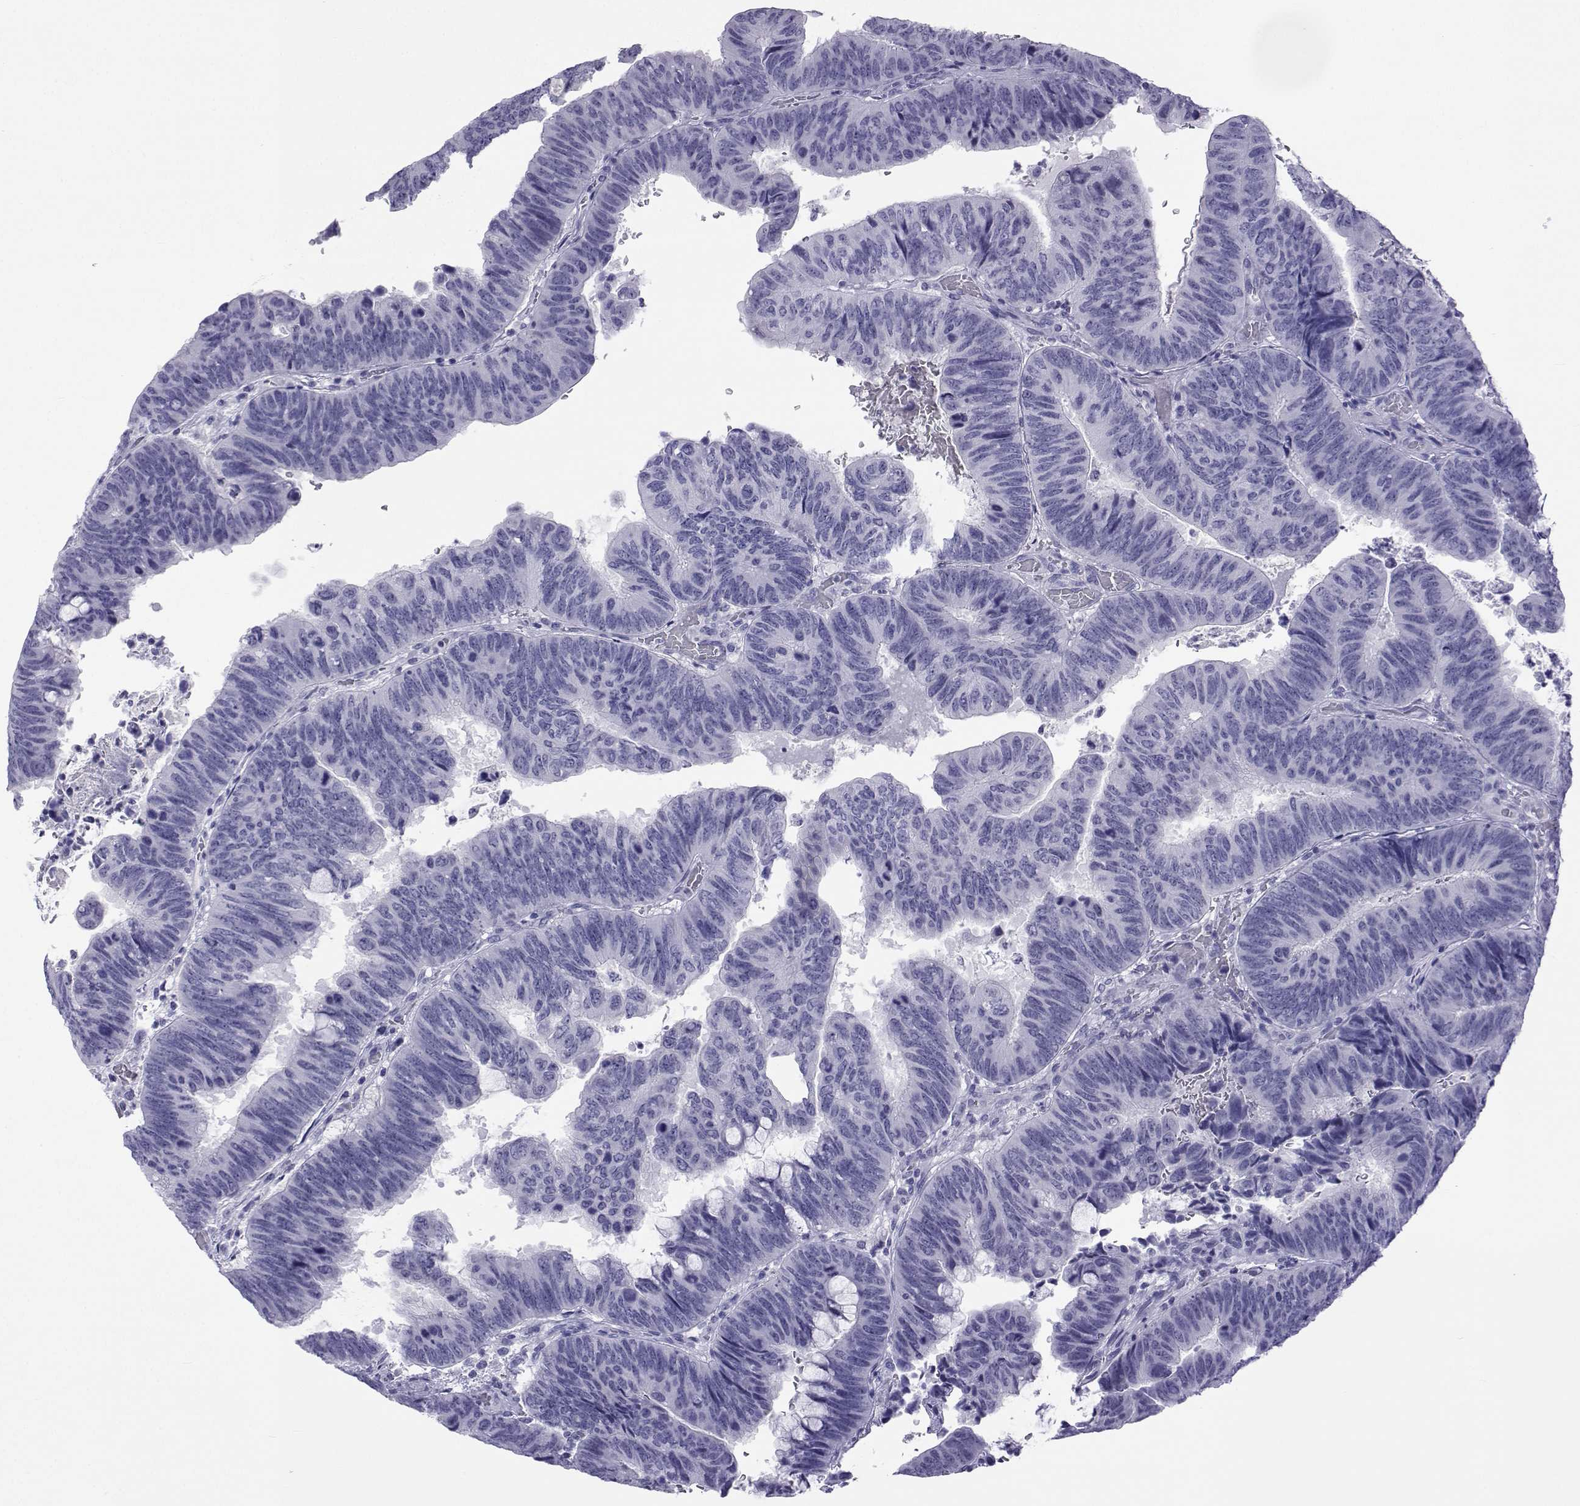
{"staining": {"intensity": "negative", "quantity": "none", "location": "none"}, "tissue": "colorectal cancer", "cell_type": "Tumor cells", "image_type": "cancer", "snomed": [{"axis": "morphology", "description": "Normal tissue, NOS"}, {"axis": "morphology", "description": "Adenocarcinoma, NOS"}, {"axis": "topography", "description": "Rectum"}], "caption": "This micrograph is of colorectal cancer (adenocarcinoma) stained with immunohistochemistry to label a protein in brown with the nuclei are counter-stained blue. There is no staining in tumor cells.", "gene": "ACTL7A", "patient": {"sex": "male", "age": 92}}